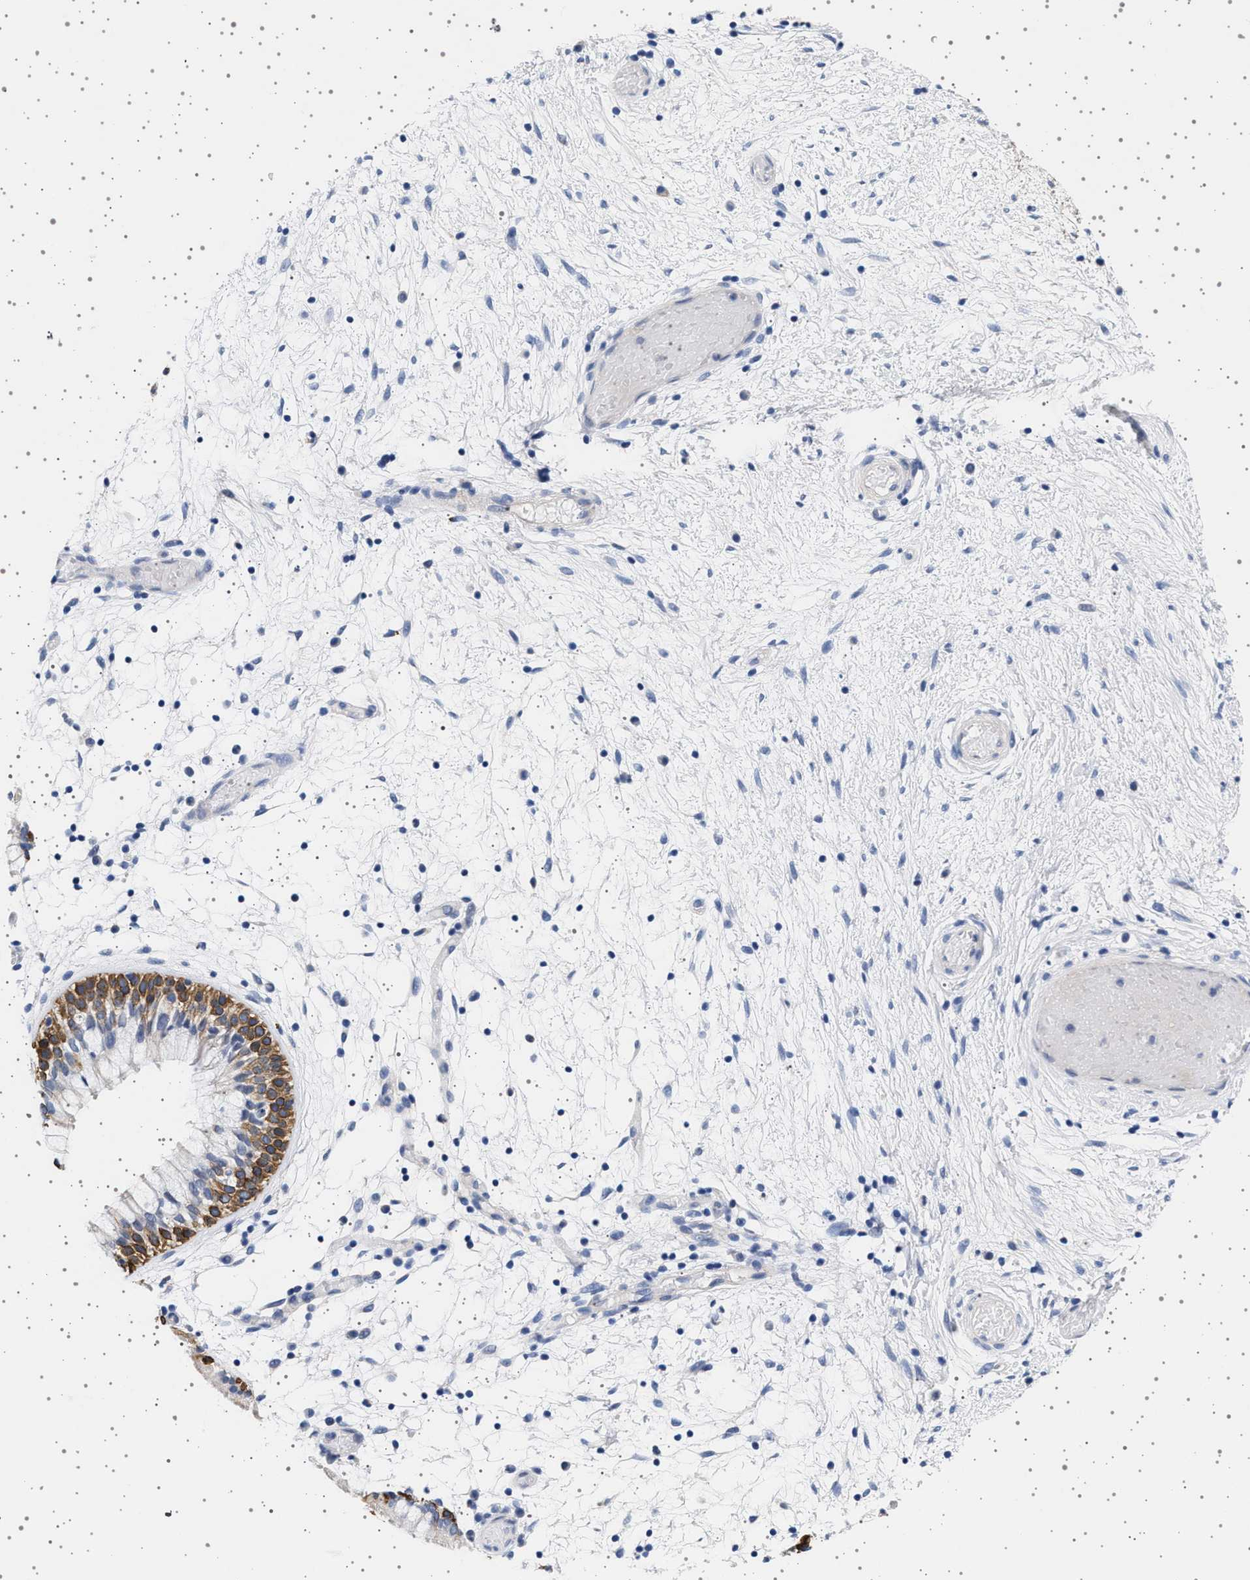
{"staining": {"intensity": "strong", "quantity": "25%-75%", "location": "cytoplasmic/membranous"}, "tissue": "nasopharynx", "cell_type": "Respiratory epithelial cells", "image_type": "normal", "snomed": [{"axis": "morphology", "description": "Normal tissue, NOS"}, {"axis": "morphology", "description": "Inflammation, NOS"}, {"axis": "topography", "description": "Nasopharynx"}], "caption": "Protein expression analysis of unremarkable human nasopharynx reveals strong cytoplasmic/membranous staining in approximately 25%-75% of respiratory epithelial cells. Nuclei are stained in blue.", "gene": "TRMT10B", "patient": {"sex": "male", "age": 48}}